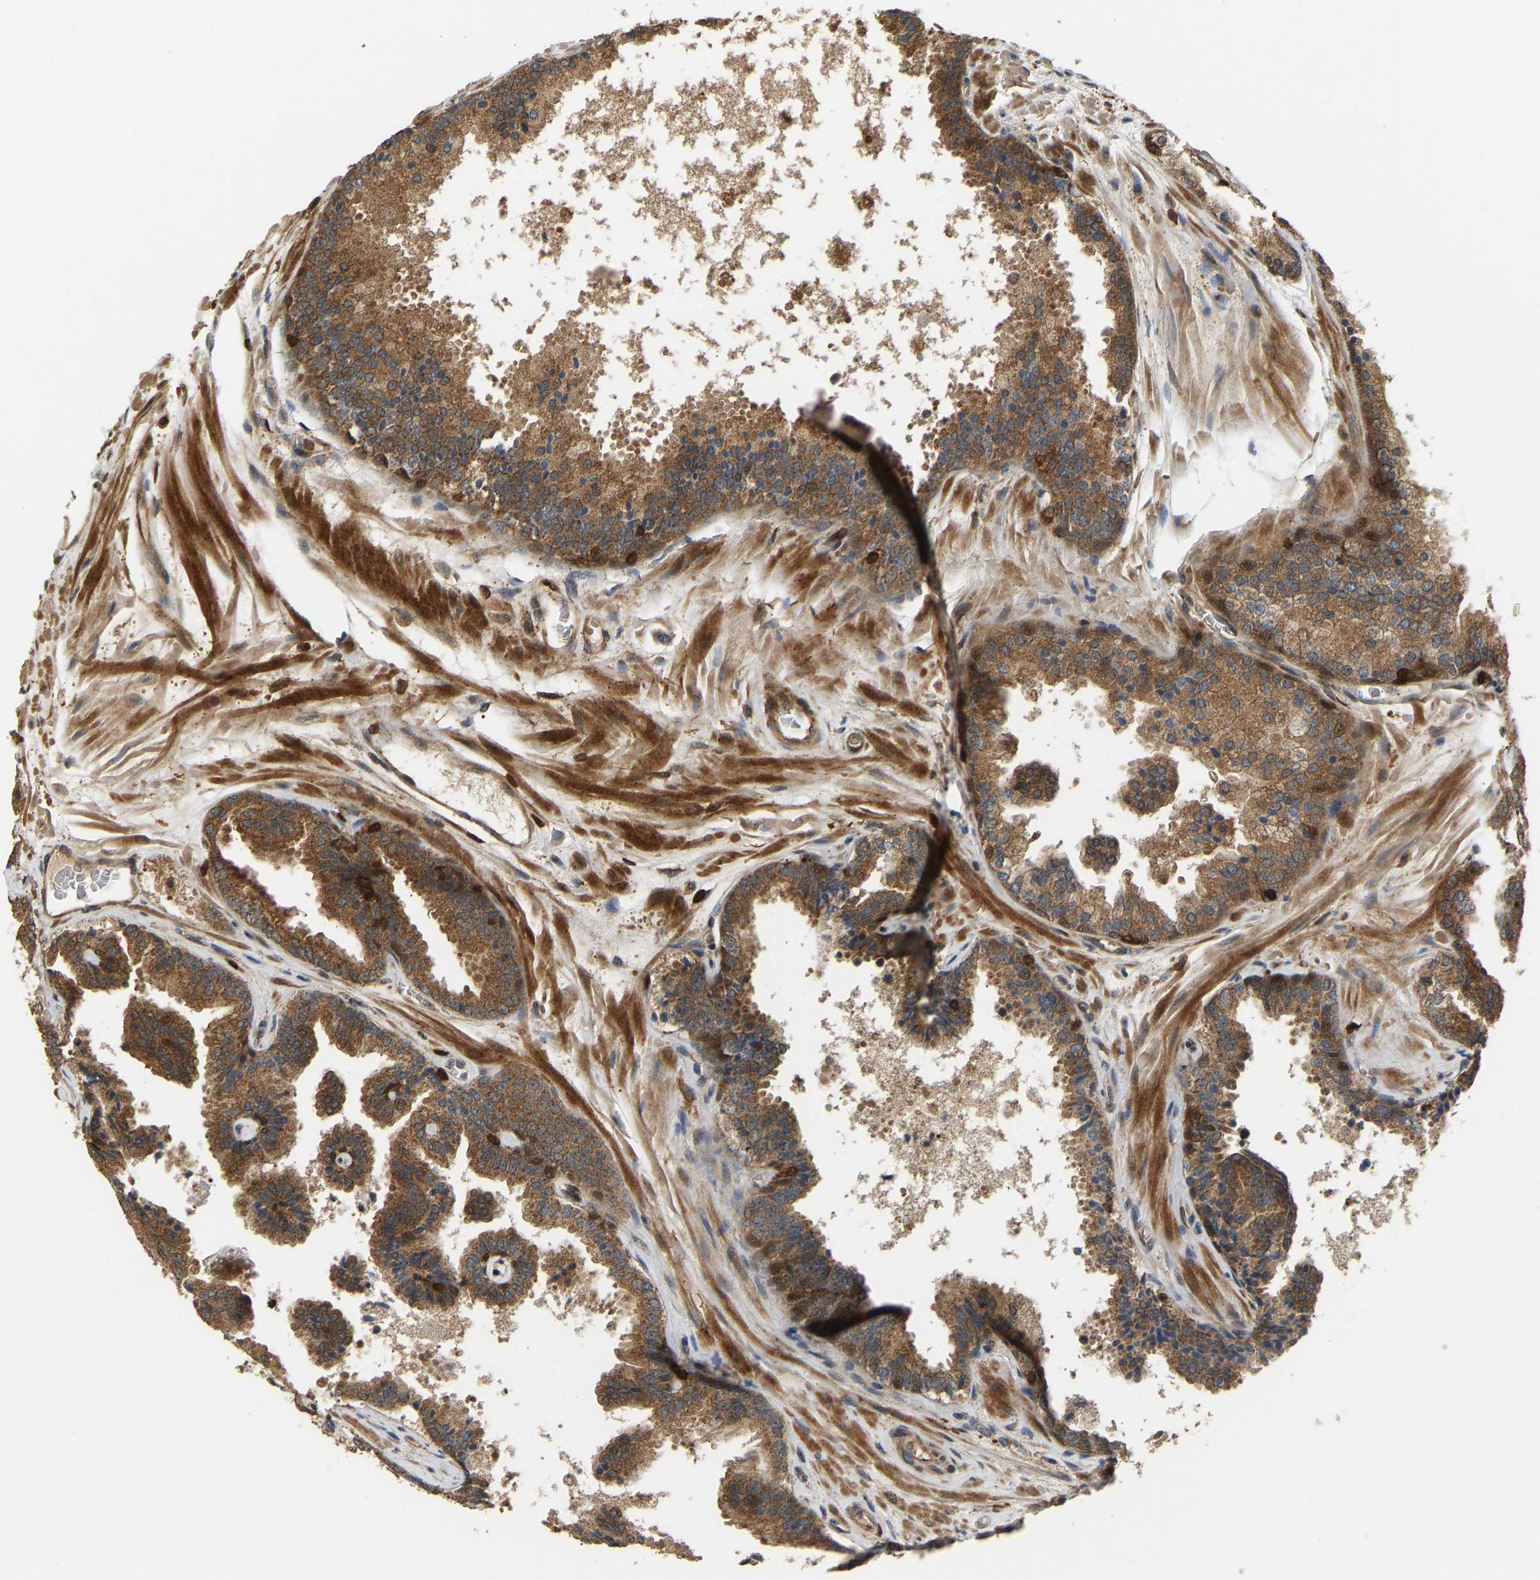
{"staining": {"intensity": "moderate", "quantity": ">75%", "location": "cytoplasmic/membranous"}, "tissue": "prostate cancer", "cell_type": "Tumor cells", "image_type": "cancer", "snomed": [{"axis": "morphology", "description": "Adenocarcinoma, High grade"}, {"axis": "topography", "description": "Prostate"}], "caption": "Prostate adenocarcinoma (high-grade) stained with immunohistochemistry reveals moderate cytoplasmic/membranous positivity in approximately >75% of tumor cells.", "gene": "GOPC", "patient": {"sex": "male", "age": 65}}